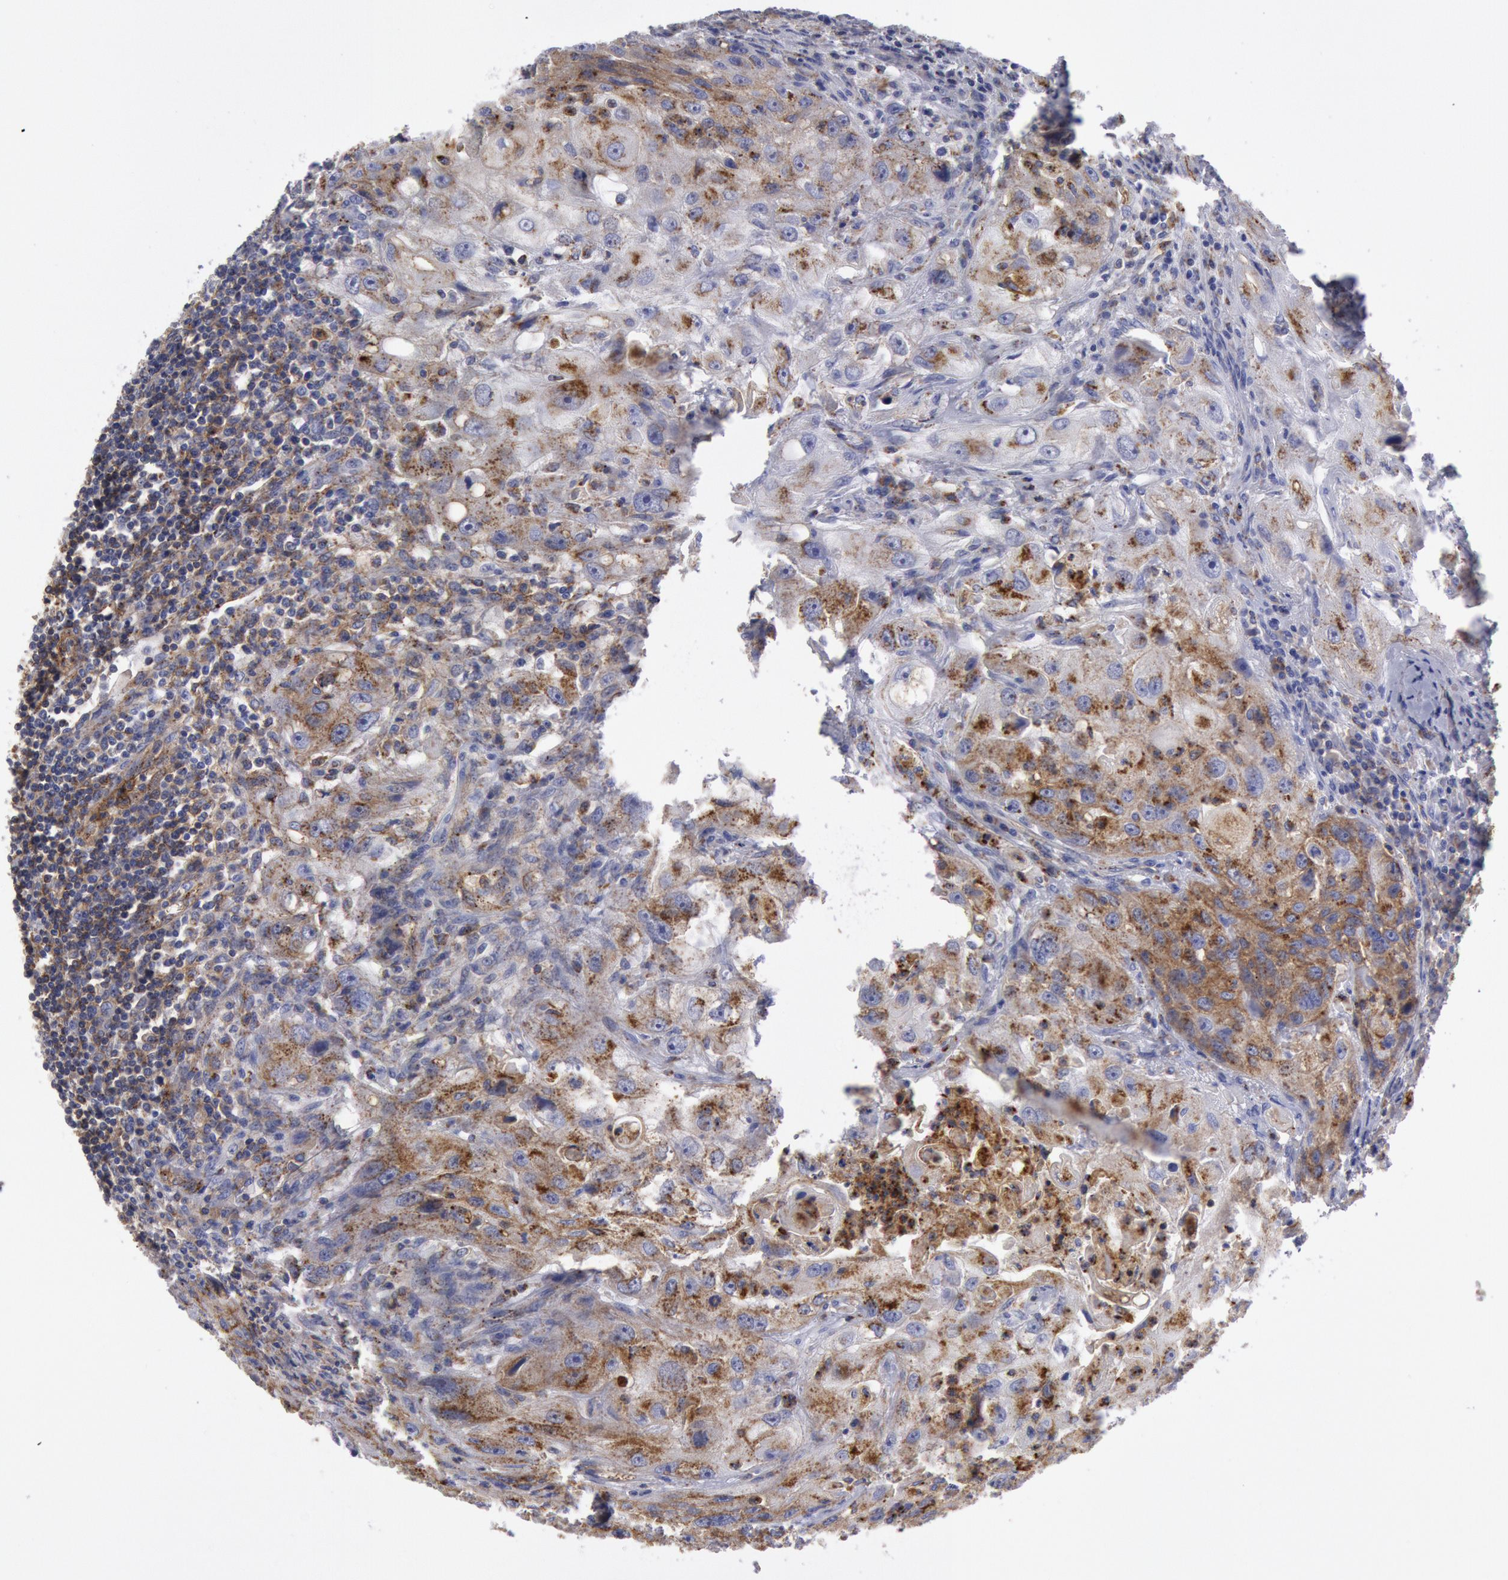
{"staining": {"intensity": "weak", "quantity": "25%-75%", "location": "cytoplasmic/membranous"}, "tissue": "head and neck cancer", "cell_type": "Tumor cells", "image_type": "cancer", "snomed": [{"axis": "morphology", "description": "Squamous cell carcinoma, NOS"}, {"axis": "topography", "description": "Head-Neck"}], "caption": "IHC (DAB (3,3'-diaminobenzidine)) staining of squamous cell carcinoma (head and neck) shows weak cytoplasmic/membranous protein expression in approximately 25%-75% of tumor cells.", "gene": "FLOT1", "patient": {"sex": "male", "age": 64}}